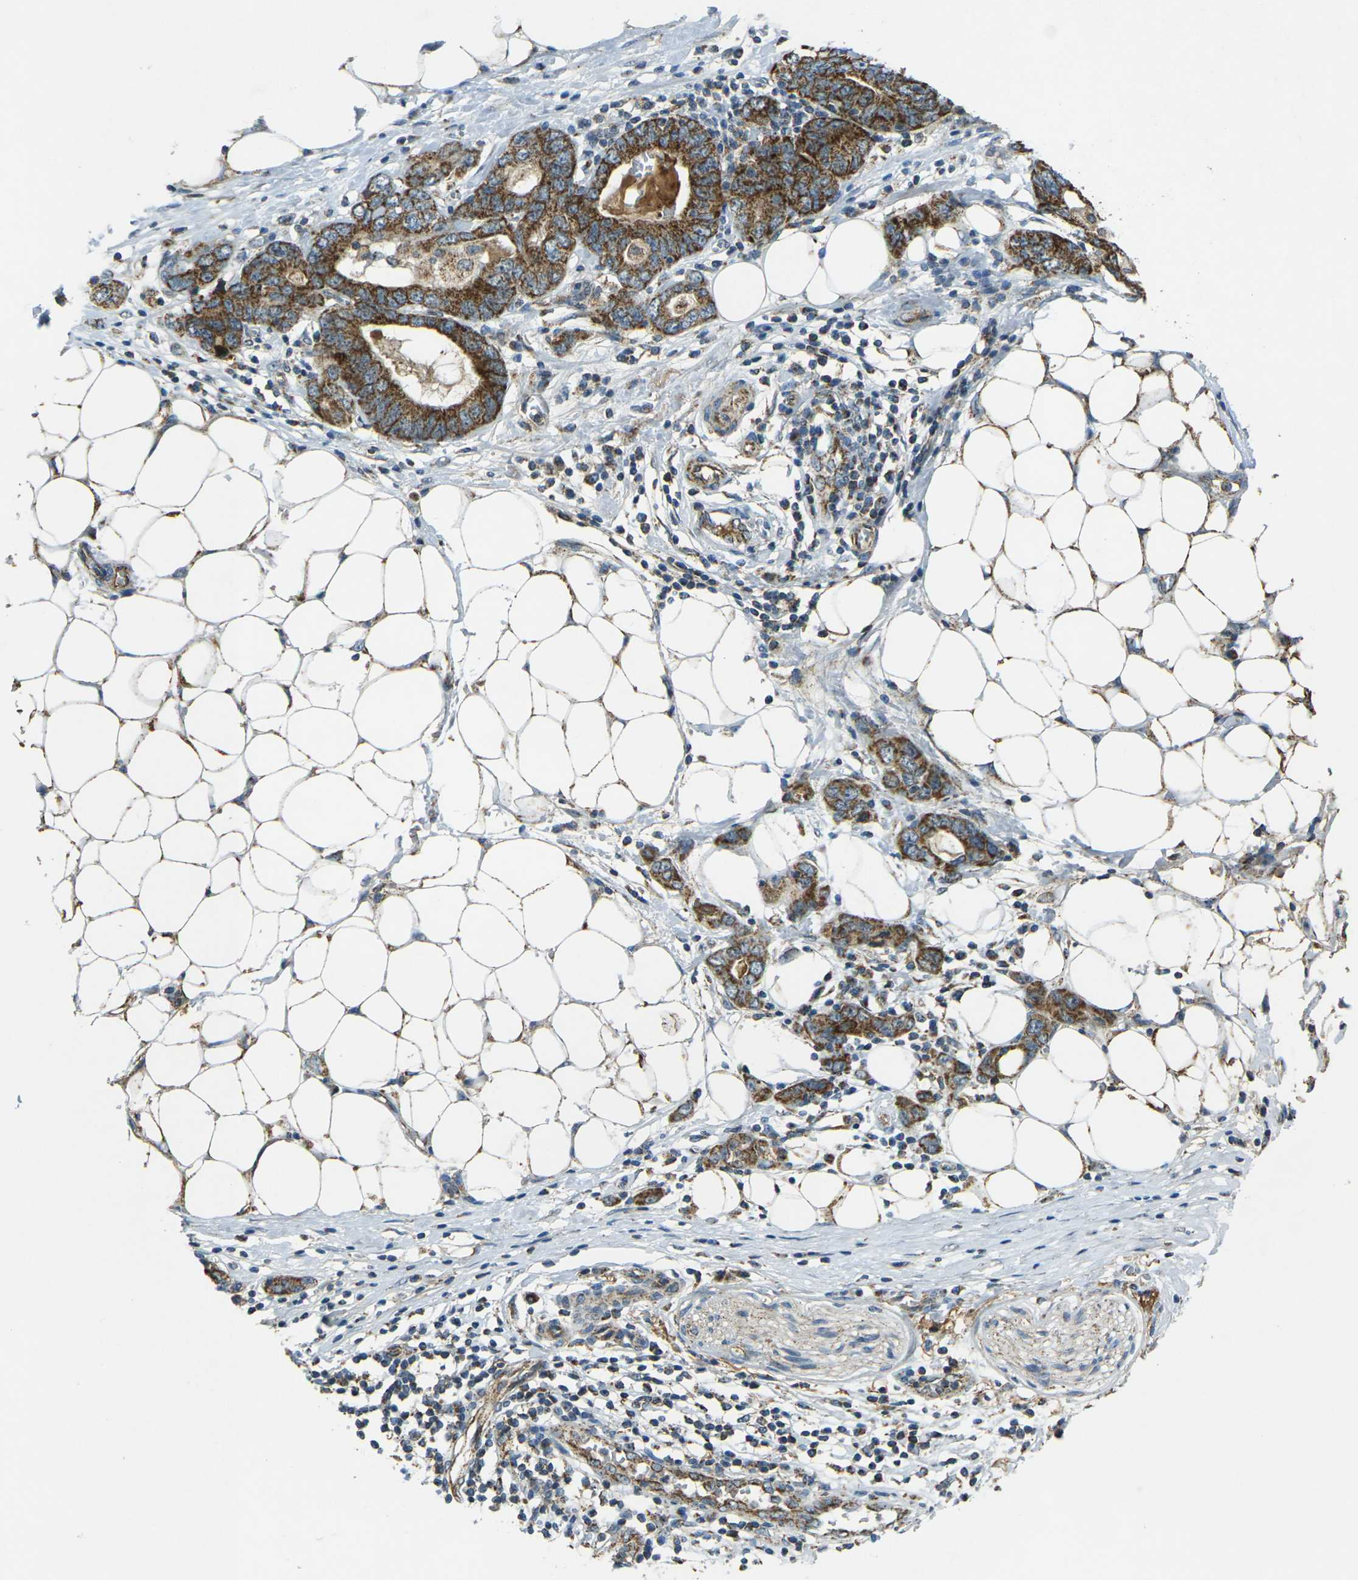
{"staining": {"intensity": "strong", "quantity": ">75%", "location": "cytoplasmic/membranous"}, "tissue": "stomach cancer", "cell_type": "Tumor cells", "image_type": "cancer", "snomed": [{"axis": "morphology", "description": "Adenocarcinoma, NOS"}, {"axis": "topography", "description": "Stomach, lower"}], "caption": "IHC histopathology image of human stomach cancer stained for a protein (brown), which exhibits high levels of strong cytoplasmic/membranous expression in about >75% of tumor cells.", "gene": "IGF1R", "patient": {"sex": "female", "age": 93}}